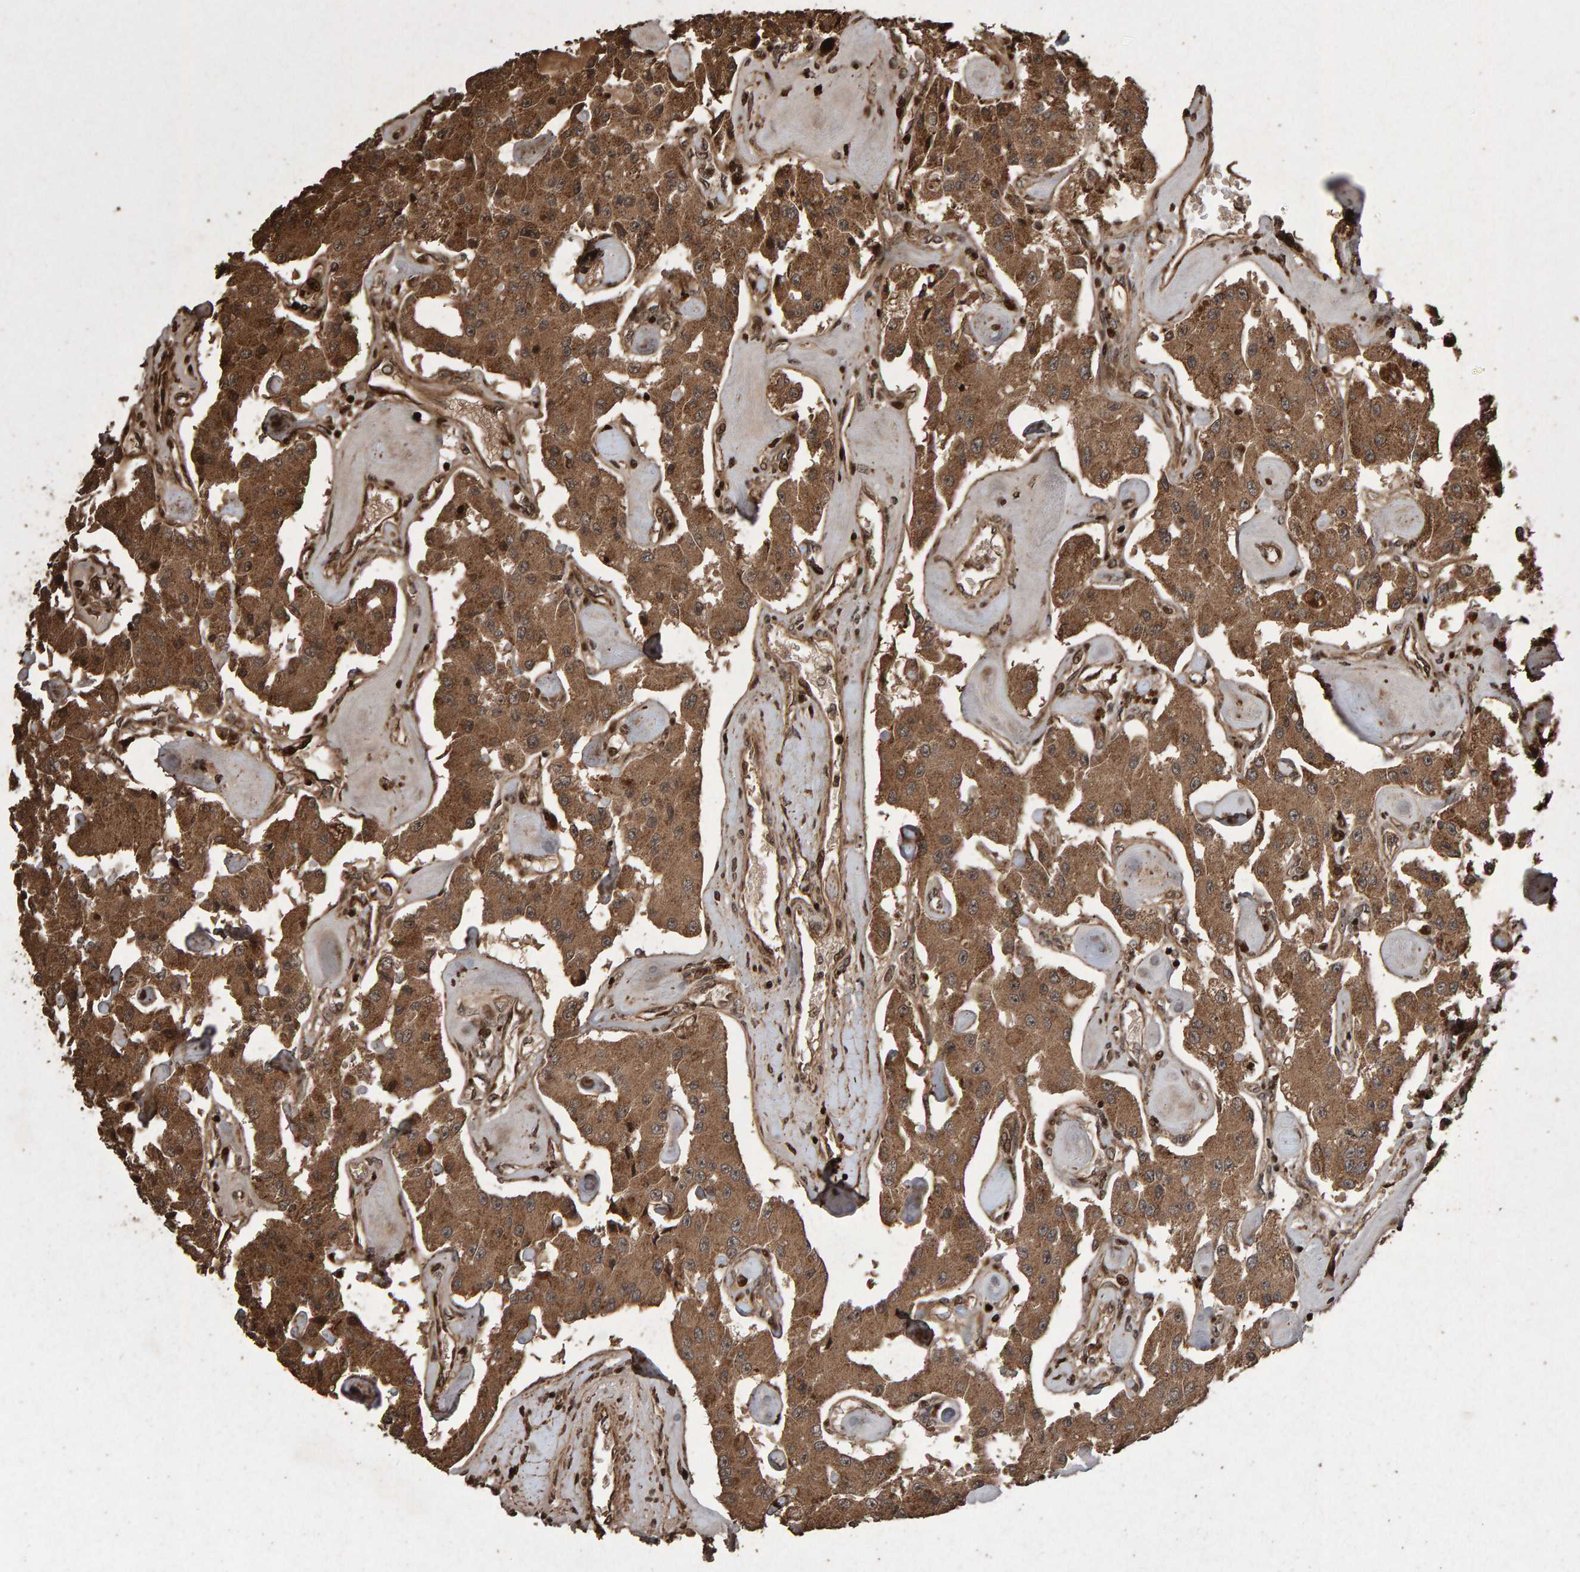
{"staining": {"intensity": "moderate", "quantity": ">75%", "location": "cytoplasmic/membranous"}, "tissue": "carcinoid", "cell_type": "Tumor cells", "image_type": "cancer", "snomed": [{"axis": "morphology", "description": "Carcinoid, malignant, NOS"}, {"axis": "topography", "description": "Pancreas"}], "caption": "Brown immunohistochemical staining in carcinoid reveals moderate cytoplasmic/membranous positivity in about >75% of tumor cells.", "gene": "OSBP2", "patient": {"sex": "male", "age": 41}}